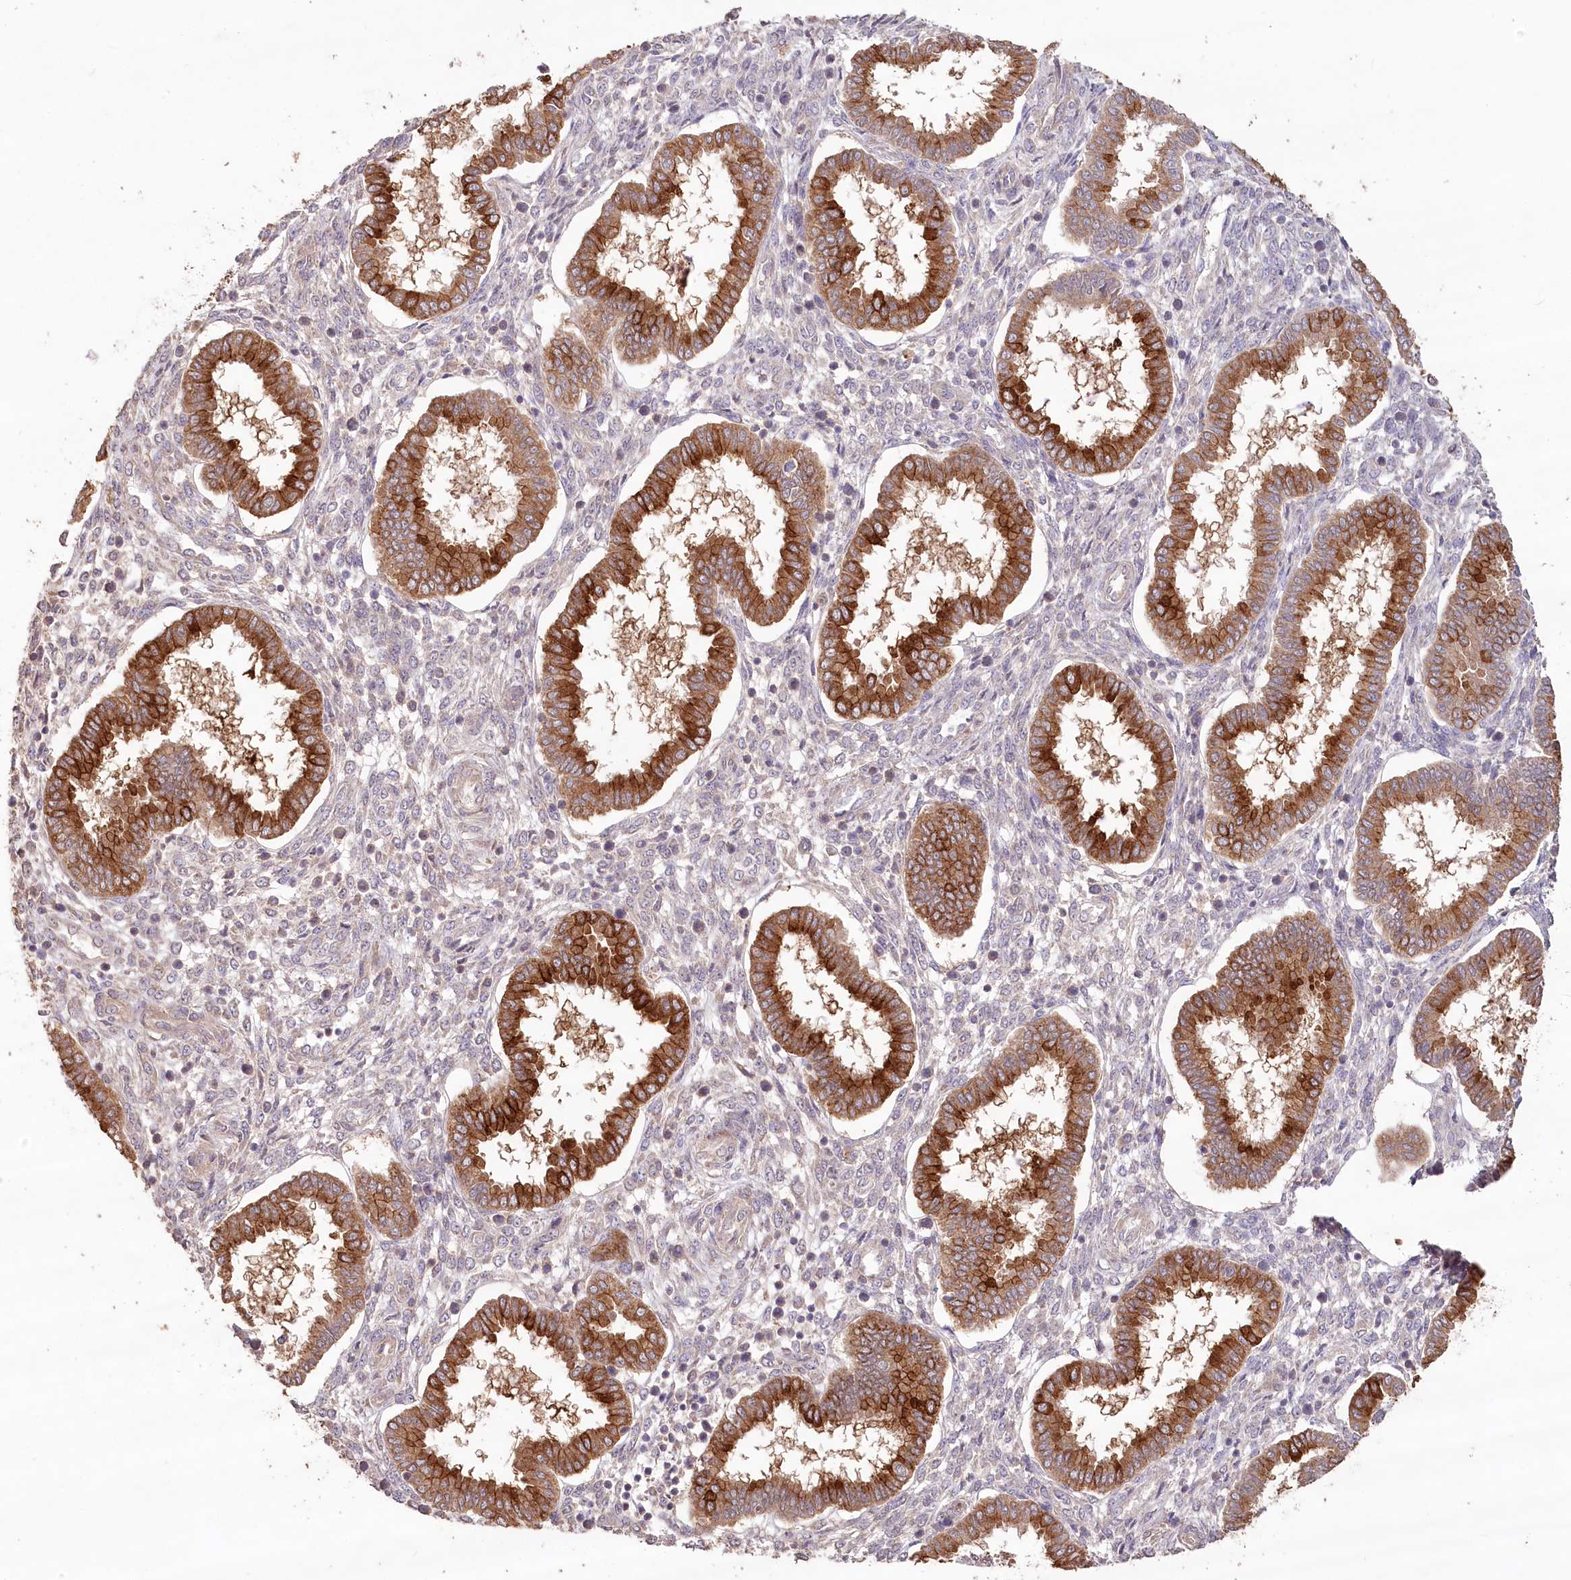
{"staining": {"intensity": "weak", "quantity": "<25%", "location": "cytoplasmic/membranous"}, "tissue": "endometrium", "cell_type": "Cells in endometrial stroma", "image_type": "normal", "snomed": [{"axis": "morphology", "description": "Normal tissue, NOS"}, {"axis": "topography", "description": "Endometrium"}], "caption": "IHC of normal endometrium exhibits no staining in cells in endometrial stroma.", "gene": "IRAK1BP1", "patient": {"sex": "female", "age": 24}}